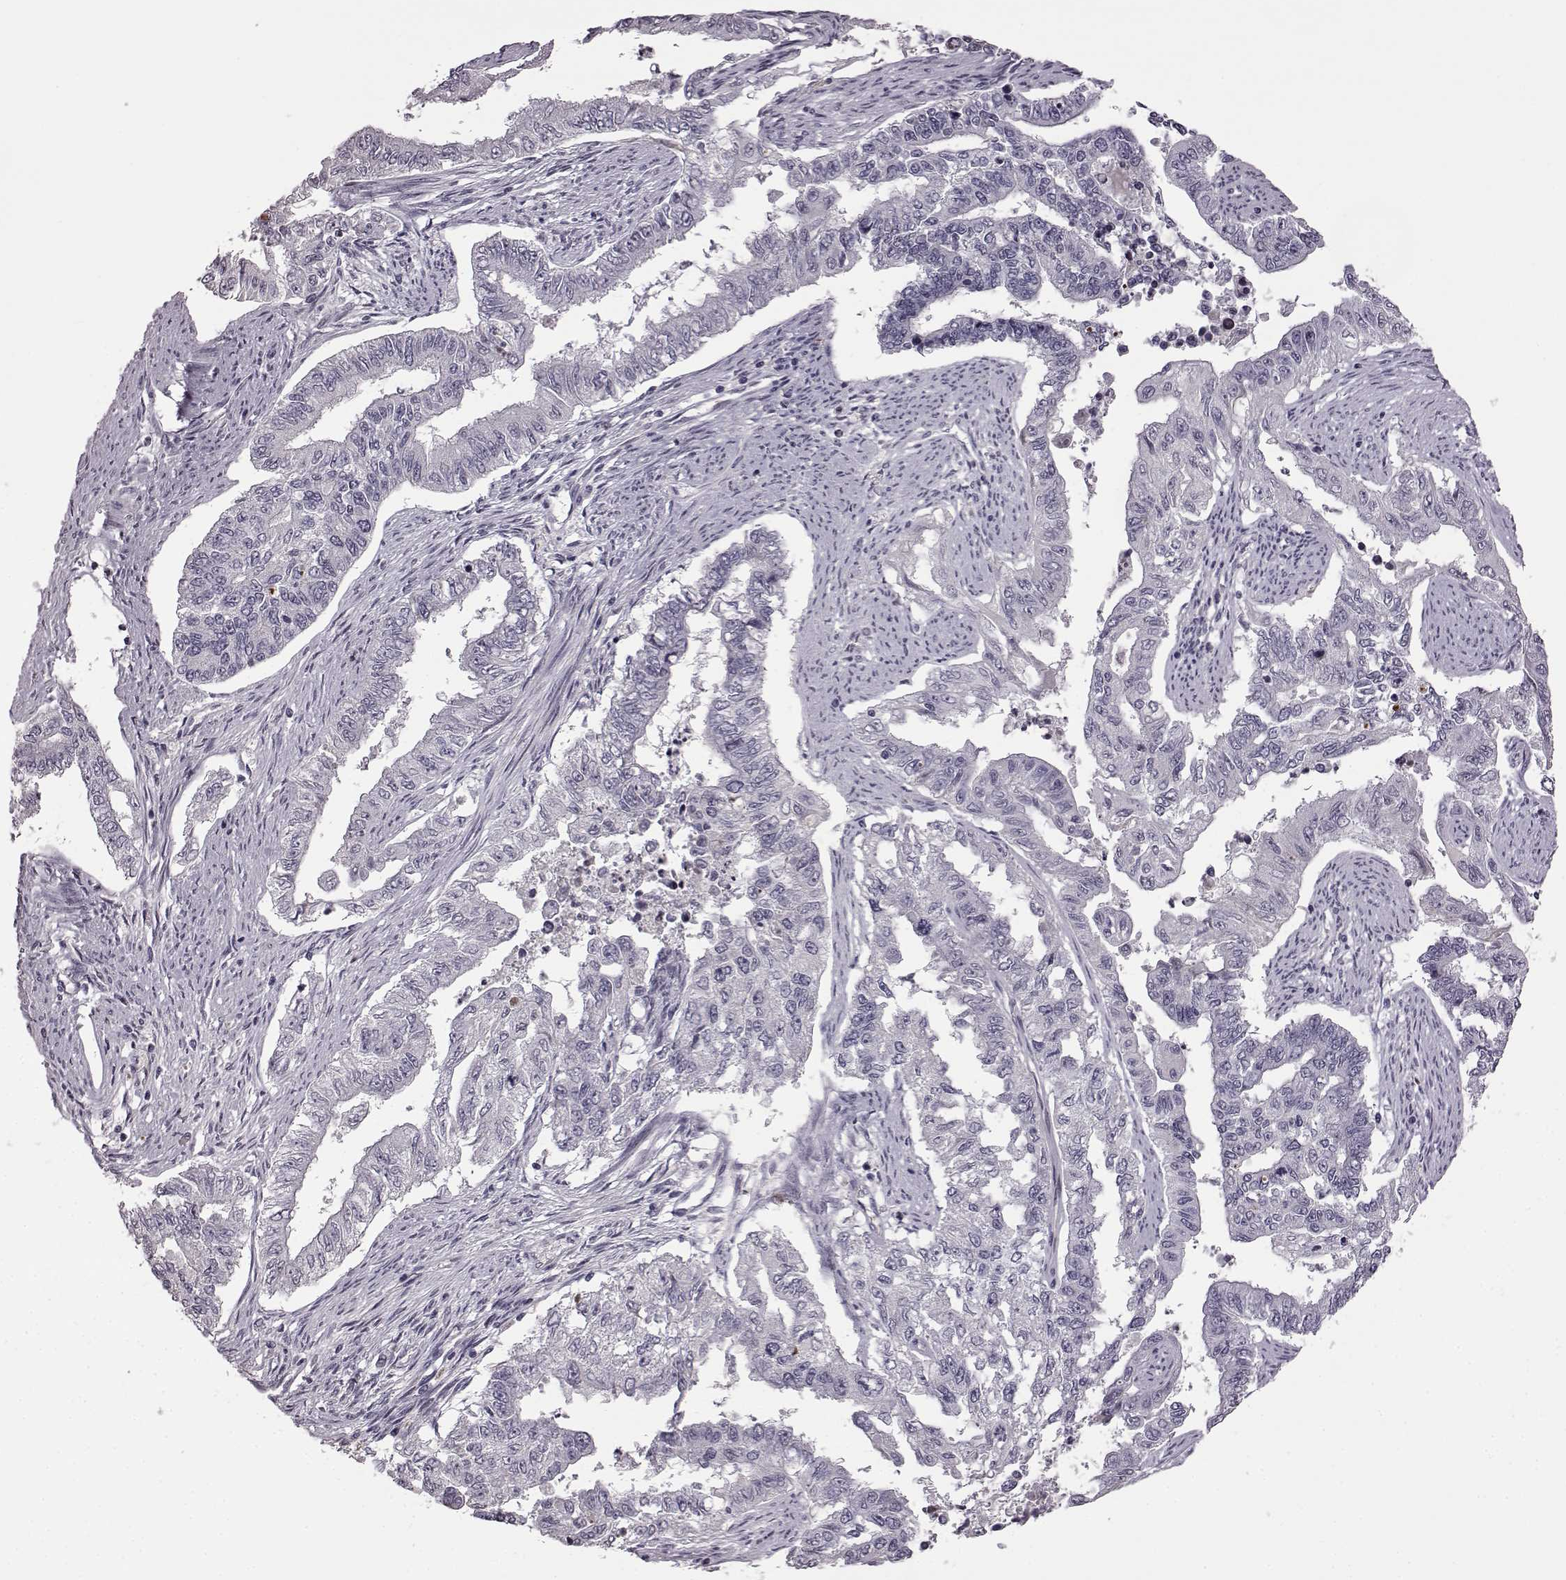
{"staining": {"intensity": "negative", "quantity": "none", "location": "none"}, "tissue": "endometrial cancer", "cell_type": "Tumor cells", "image_type": "cancer", "snomed": [{"axis": "morphology", "description": "Adenocarcinoma, NOS"}, {"axis": "topography", "description": "Uterus"}], "caption": "Immunohistochemistry photomicrograph of endometrial adenocarcinoma stained for a protein (brown), which shows no staining in tumor cells.", "gene": "GAL", "patient": {"sex": "female", "age": 59}}